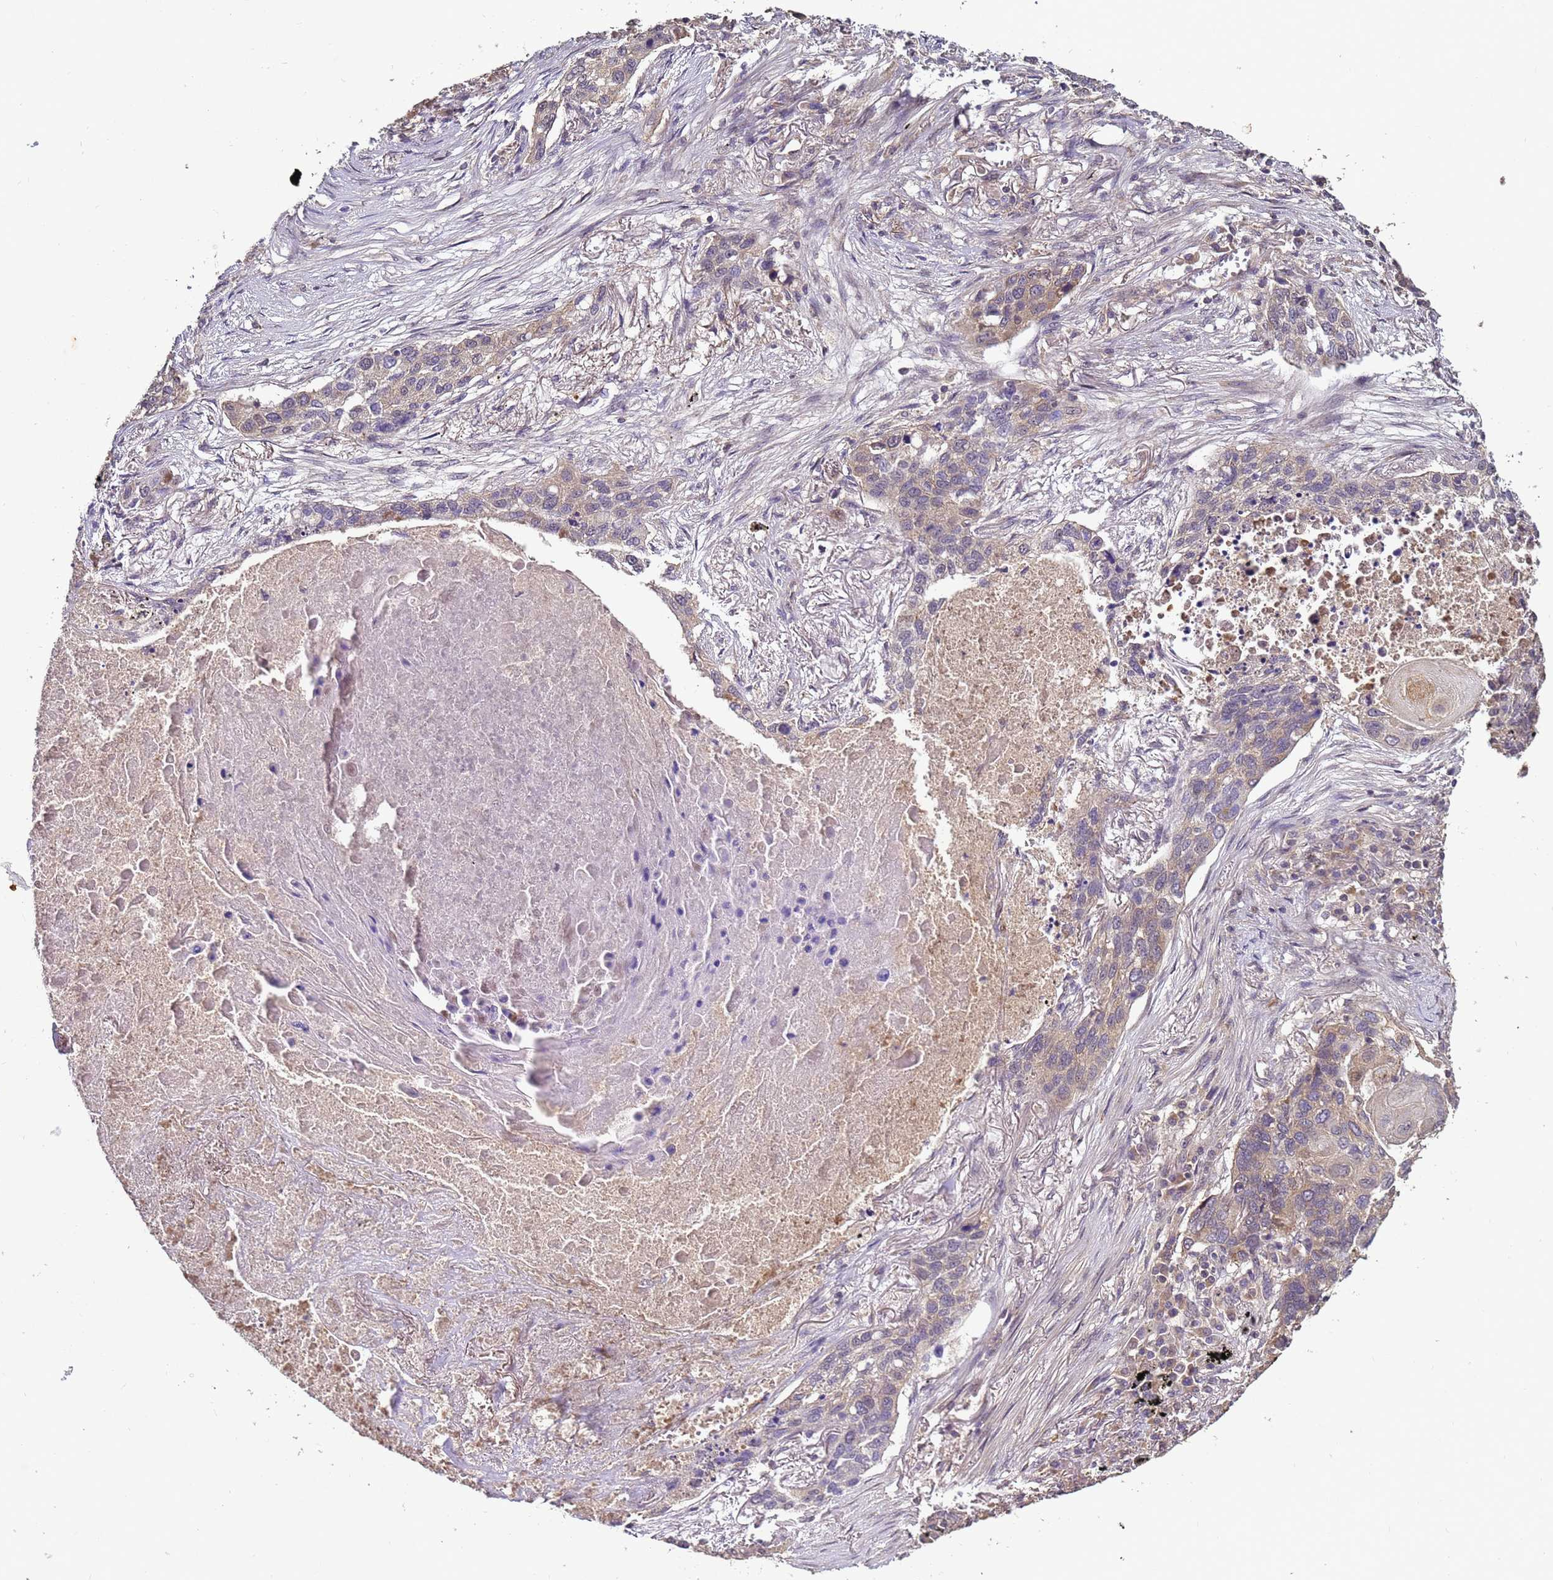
{"staining": {"intensity": "weak", "quantity": "<25%", "location": "cytoplasmic/membranous"}, "tissue": "lung cancer", "cell_type": "Tumor cells", "image_type": "cancer", "snomed": [{"axis": "morphology", "description": "Squamous cell carcinoma, NOS"}, {"axis": "topography", "description": "Lung"}], "caption": "The micrograph displays no significant staining in tumor cells of squamous cell carcinoma (lung).", "gene": "ANKRD17", "patient": {"sex": "female", "age": 63}}